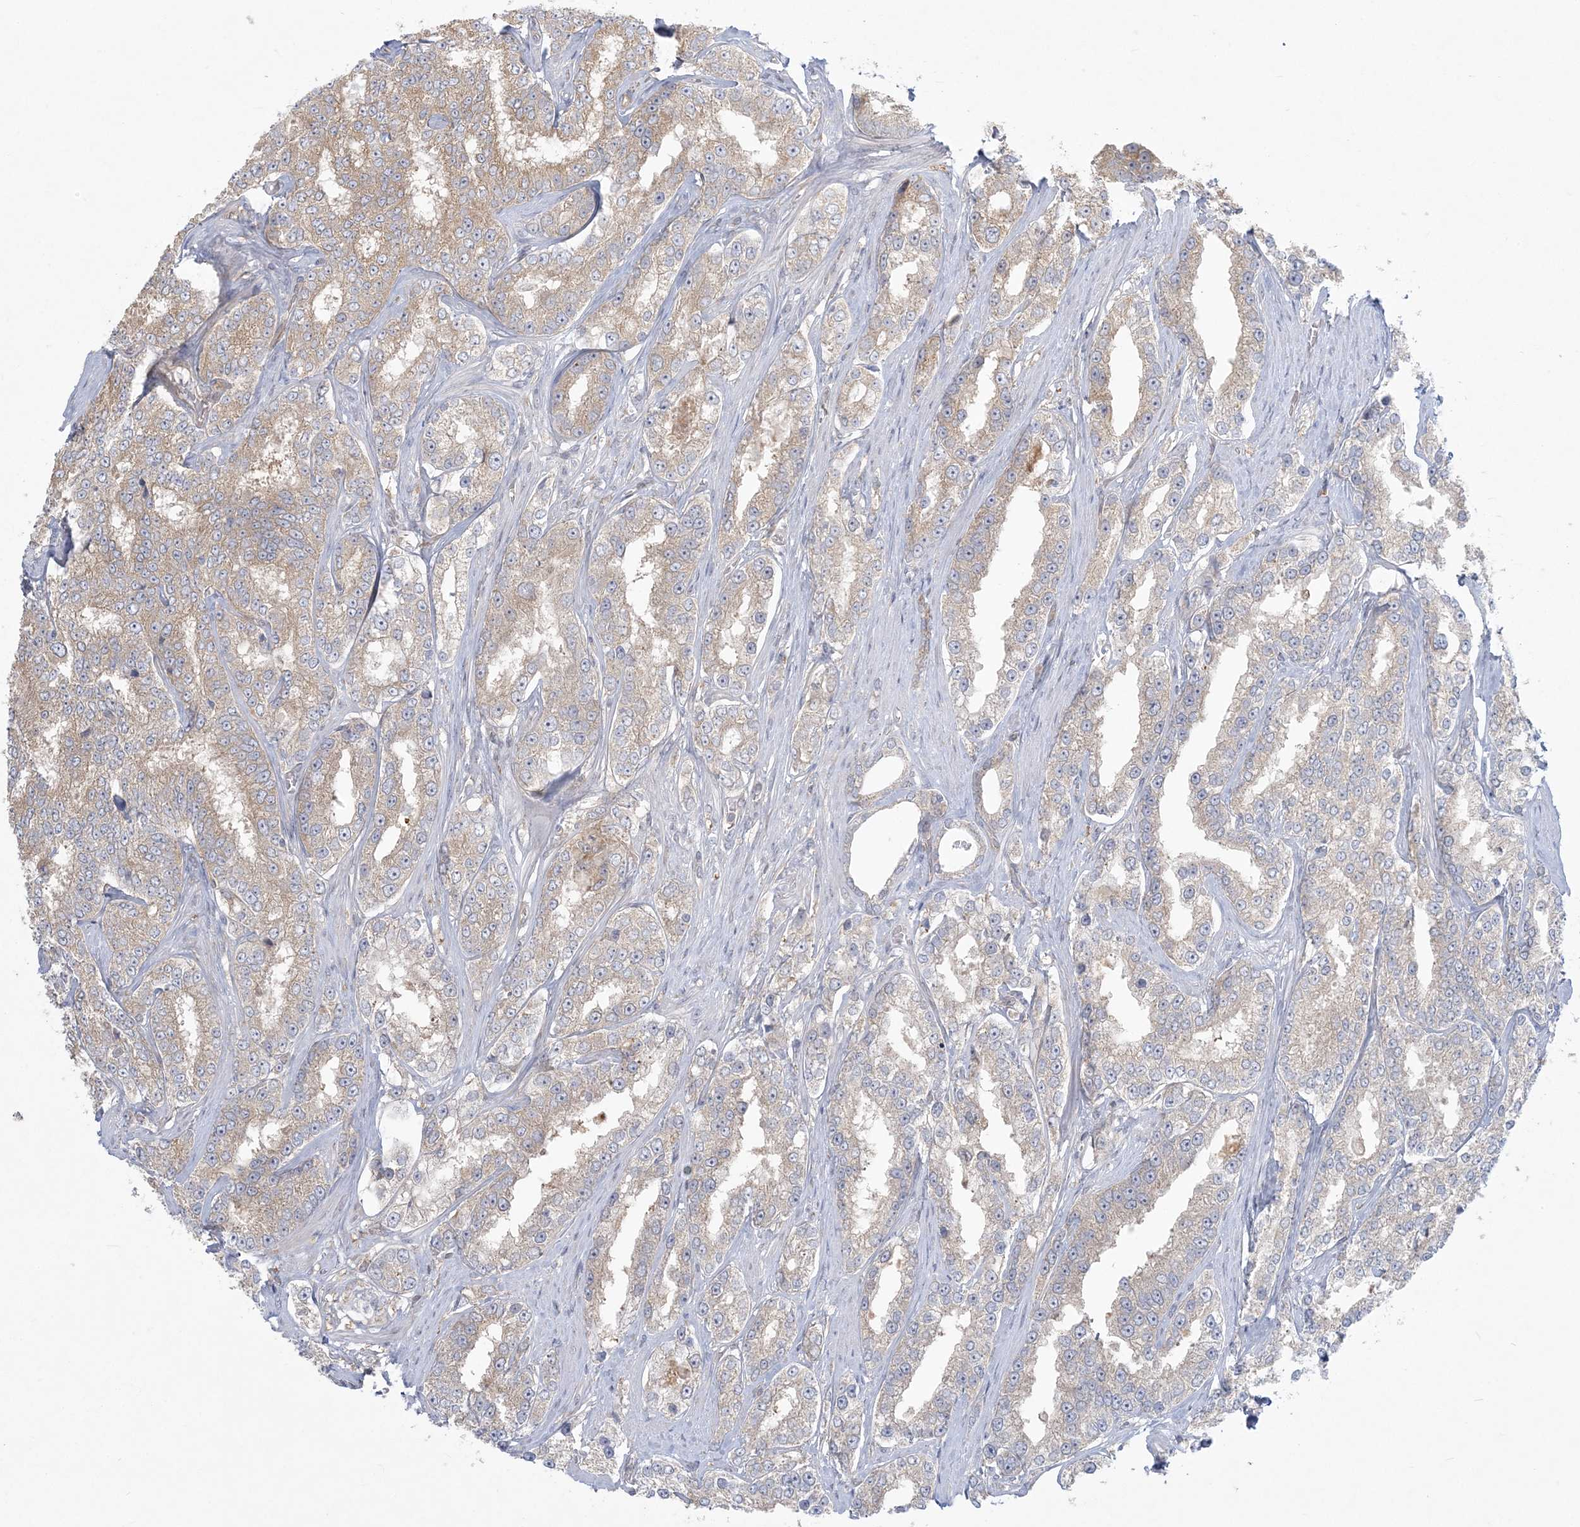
{"staining": {"intensity": "weak", "quantity": "25%-75%", "location": "cytoplasmic/membranous"}, "tissue": "prostate cancer", "cell_type": "Tumor cells", "image_type": "cancer", "snomed": [{"axis": "morphology", "description": "Normal tissue, NOS"}, {"axis": "morphology", "description": "Adenocarcinoma, High grade"}, {"axis": "topography", "description": "Prostate"}], "caption": "Protein analysis of high-grade adenocarcinoma (prostate) tissue reveals weak cytoplasmic/membranous positivity in approximately 25%-75% of tumor cells. Nuclei are stained in blue.", "gene": "ZC3H6", "patient": {"sex": "male", "age": 83}}